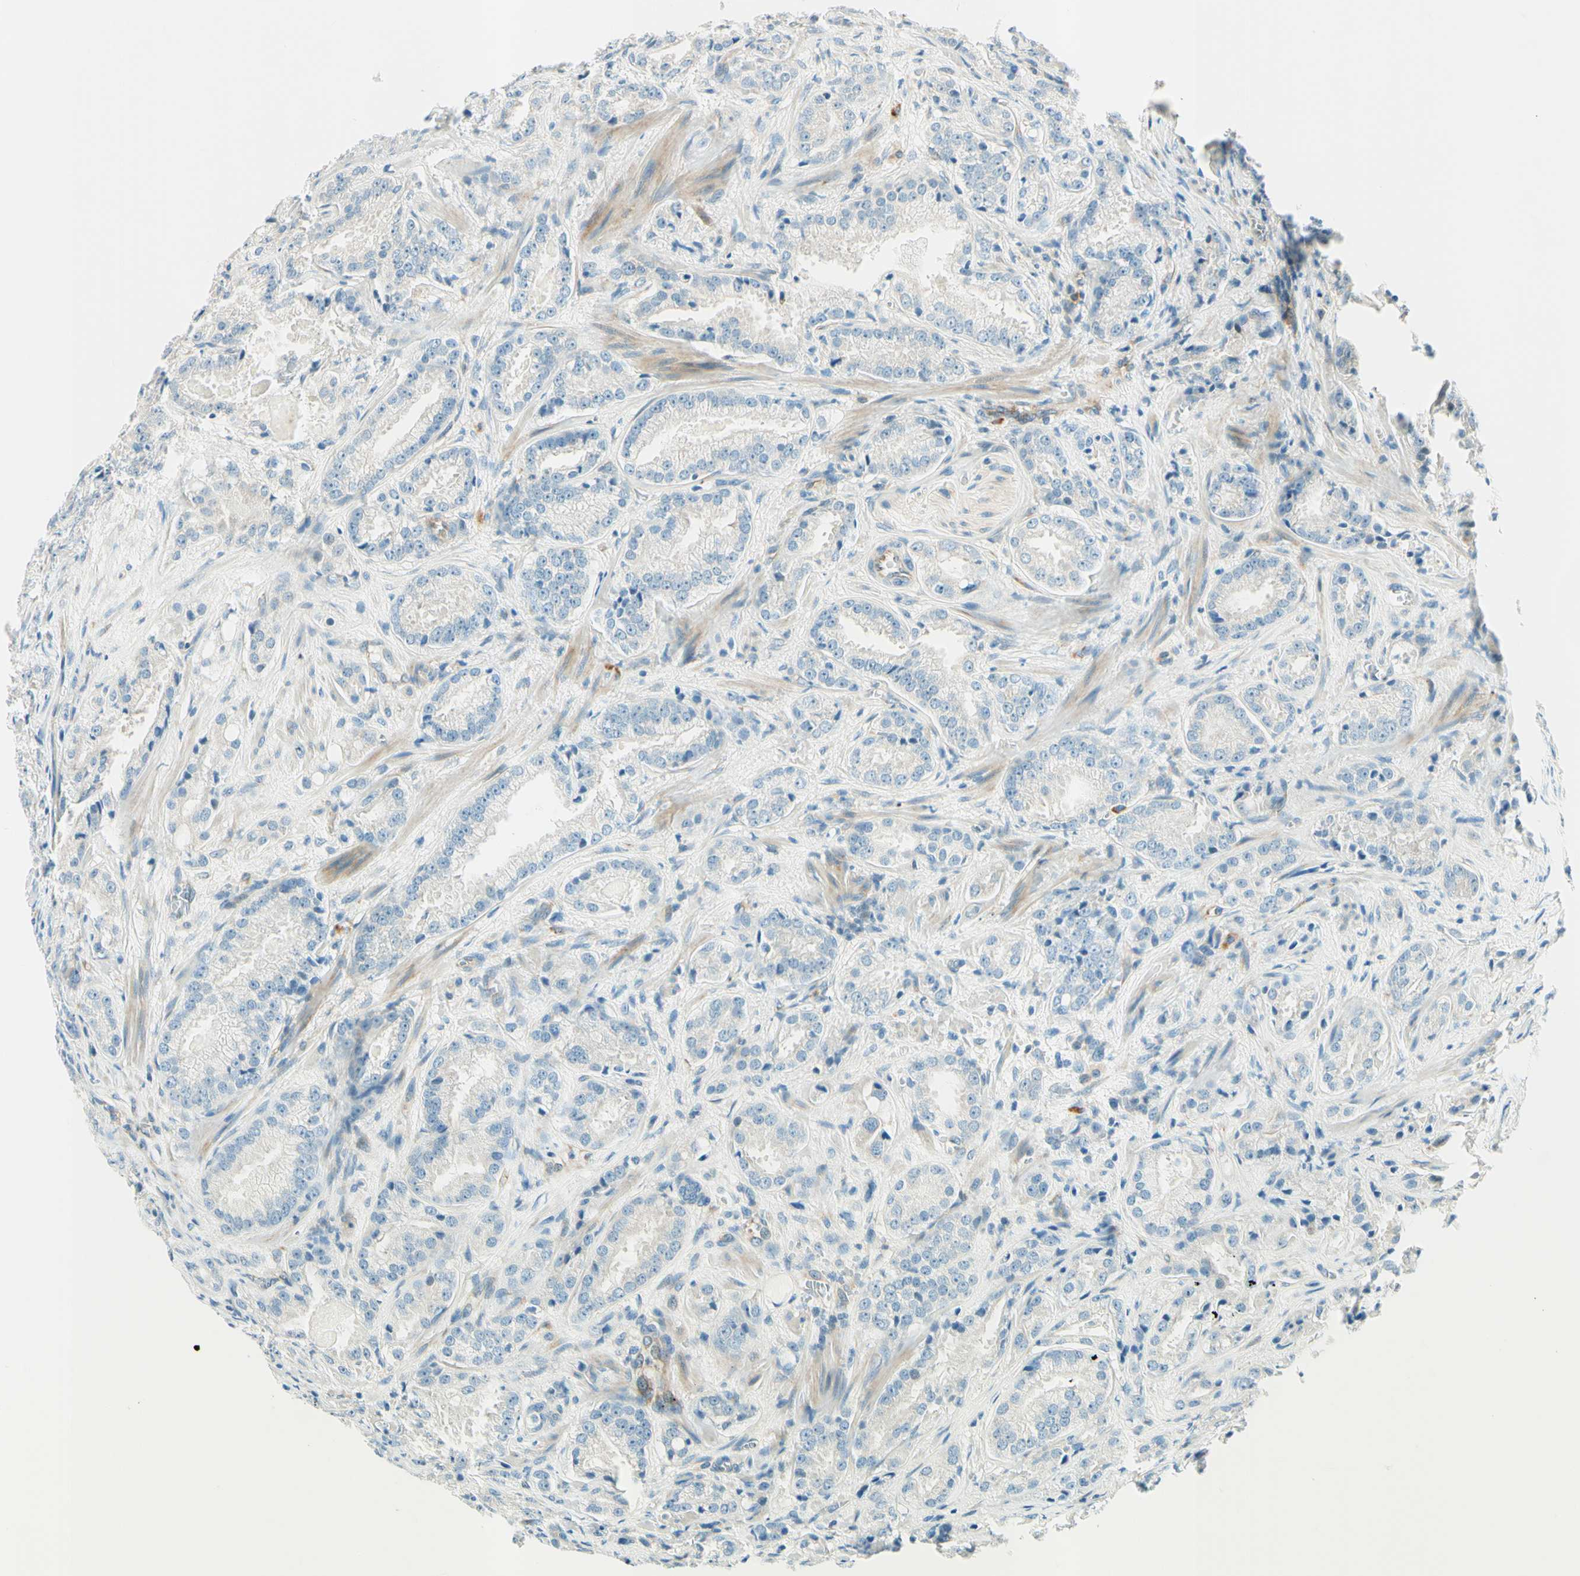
{"staining": {"intensity": "negative", "quantity": "none", "location": "none"}, "tissue": "prostate cancer", "cell_type": "Tumor cells", "image_type": "cancer", "snomed": [{"axis": "morphology", "description": "Adenocarcinoma, High grade"}, {"axis": "topography", "description": "Prostate"}], "caption": "Tumor cells are negative for protein expression in human high-grade adenocarcinoma (prostate).", "gene": "TAOK2", "patient": {"sex": "male", "age": 64}}